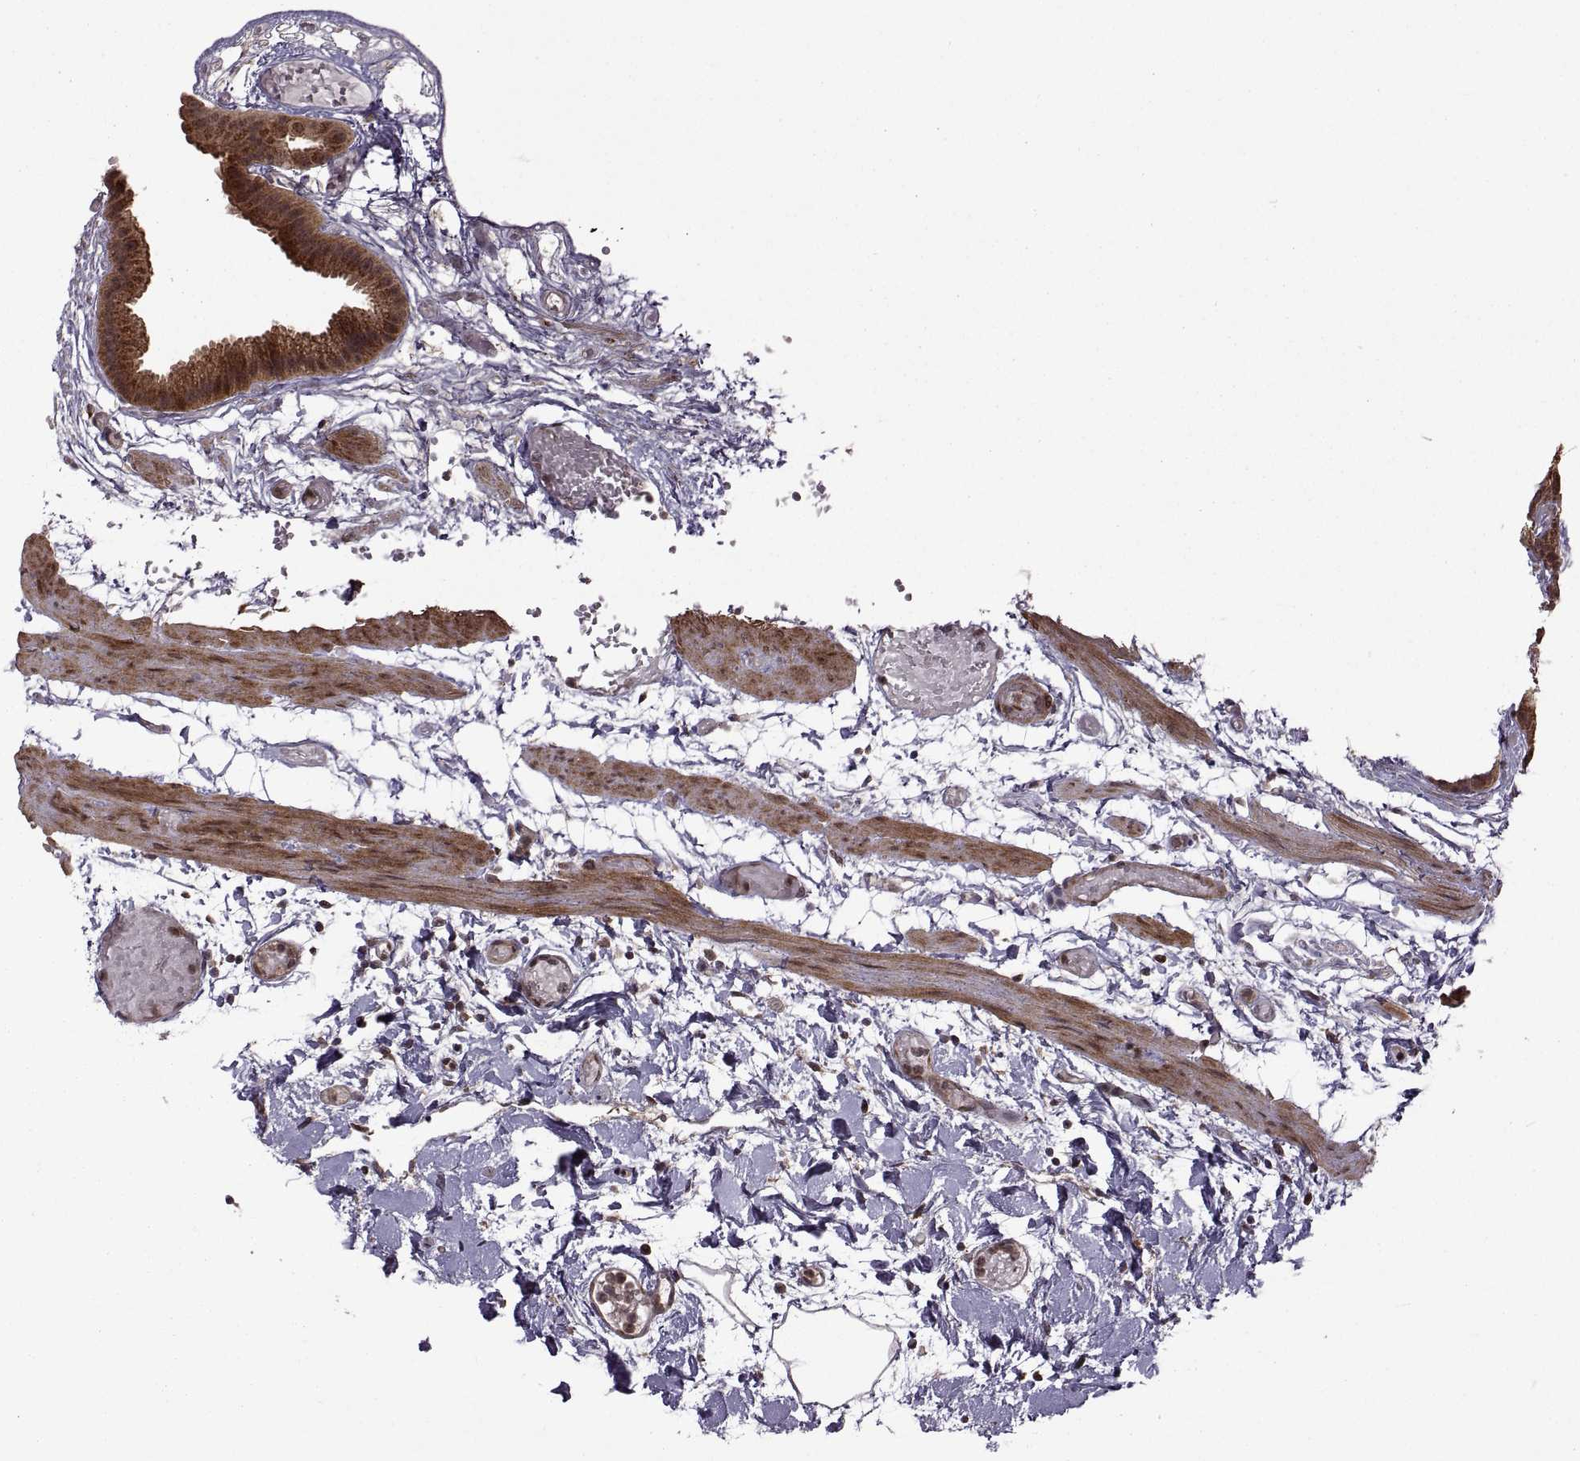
{"staining": {"intensity": "strong", "quantity": ">75%", "location": "cytoplasmic/membranous,nuclear"}, "tissue": "gallbladder", "cell_type": "Glandular cells", "image_type": "normal", "snomed": [{"axis": "morphology", "description": "Normal tissue, NOS"}, {"axis": "topography", "description": "Gallbladder"}], "caption": "Protein expression analysis of benign gallbladder demonstrates strong cytoplasmic/membranous,nuclear staining in approximately >75% of glandular cells. Using DAB (3,3'-diaminobenzidine) (brown) and hematoxylin (blue) stains, captured at high magnification using brightfield microscopy.", "gene": "PTOV1", "patient": {"sex": "female", "age": 45}}